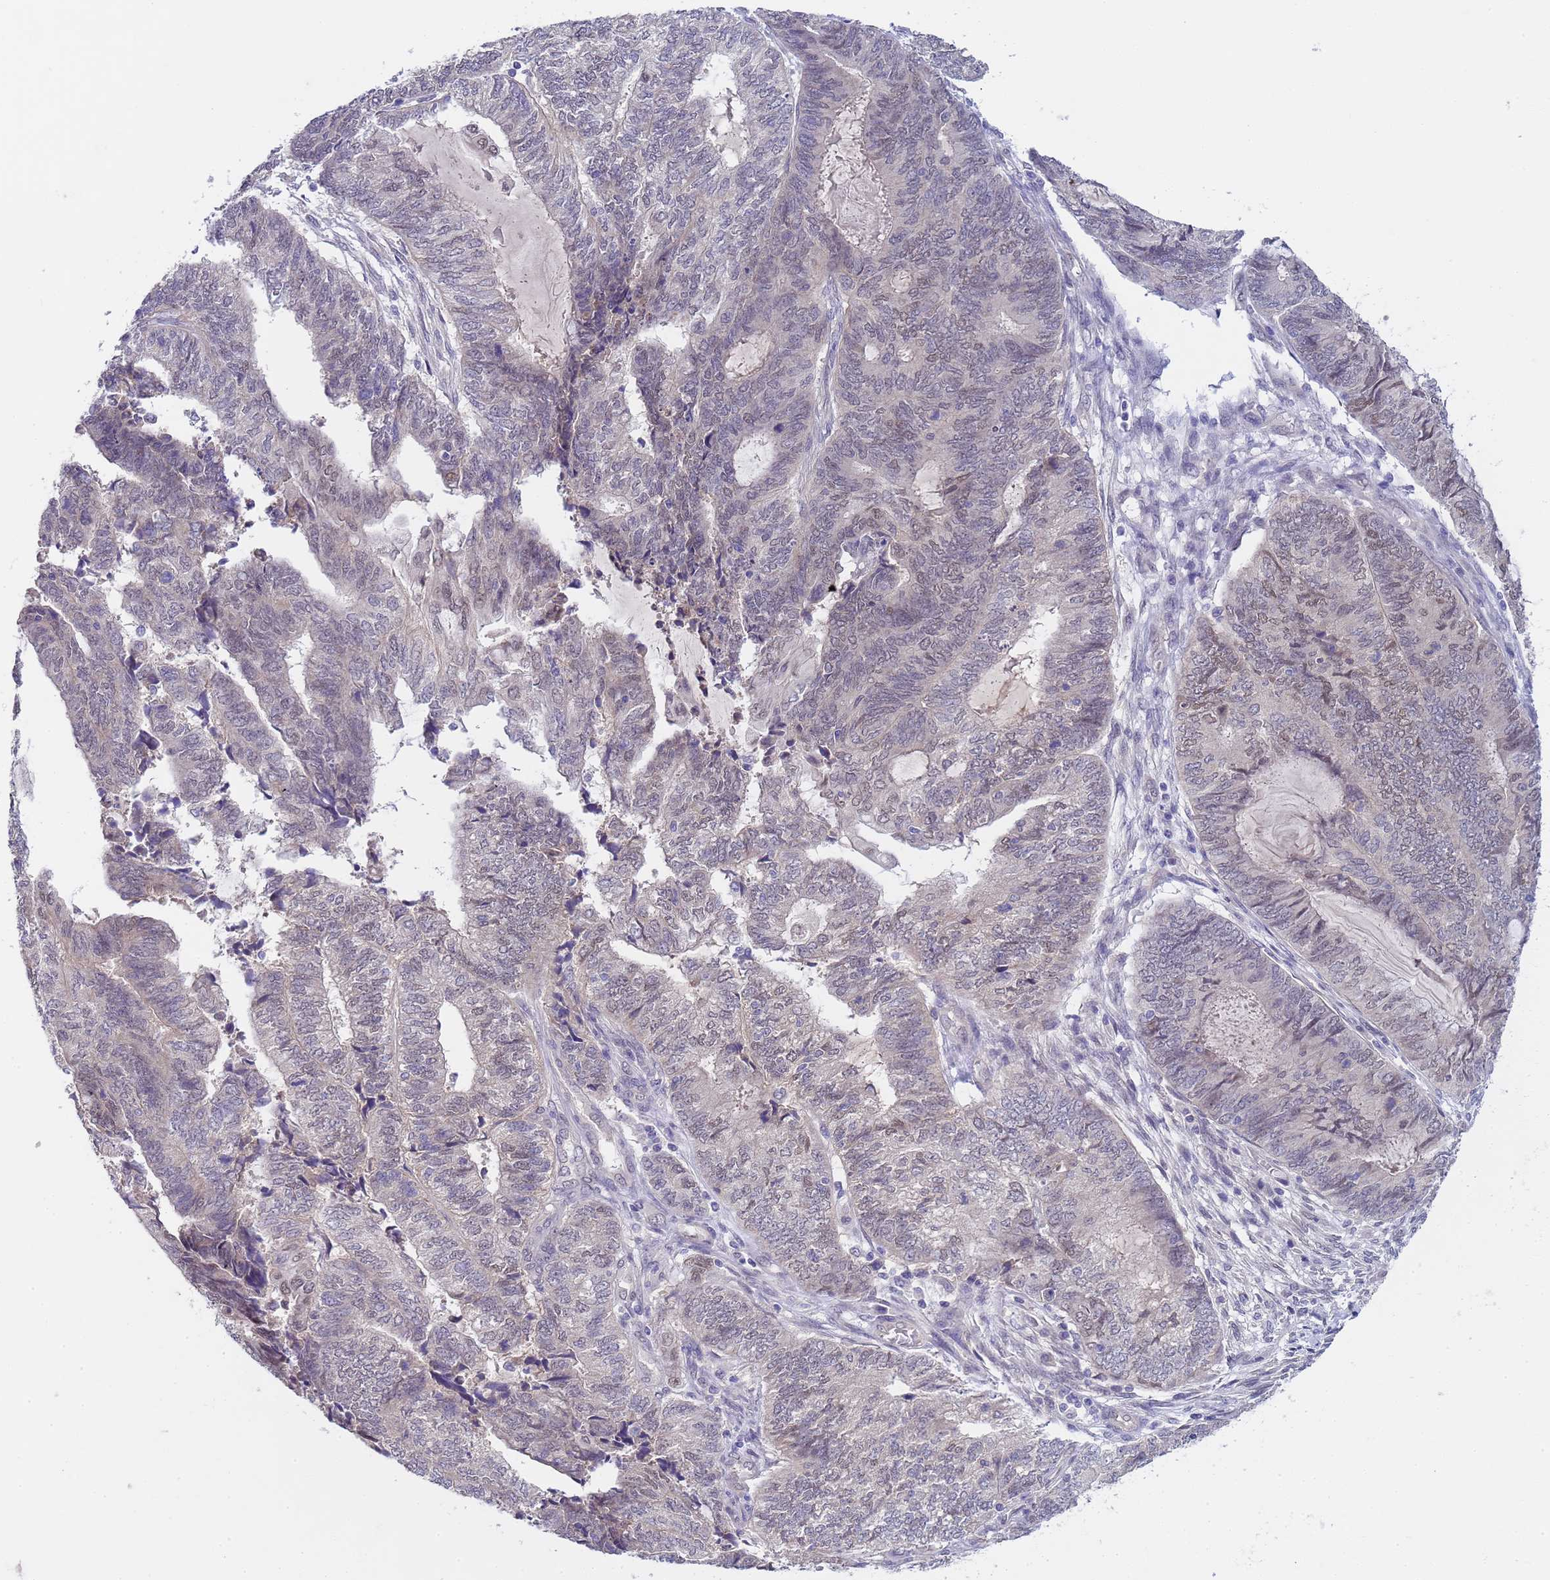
{"staining": {"intensity": "weak", "quantity": "<25%", "location": "nuclear"}, "tissue": "endometrial cancer", "cell_type": "Tumor cells", "image_type": "cancer", "snomed": [{"axis": "morphology", "description": "Adenocarcinoma, NOS"}, {"axis": "topography", "description": "Uterus"}, {"axis": "topography", "description": "Endometrium"}], "caption": "Tumor cells are negative for protein expression in human endometrial cancer.", "gene": "TRMT10A", "patient": {"sex": "female", "age": 70}}